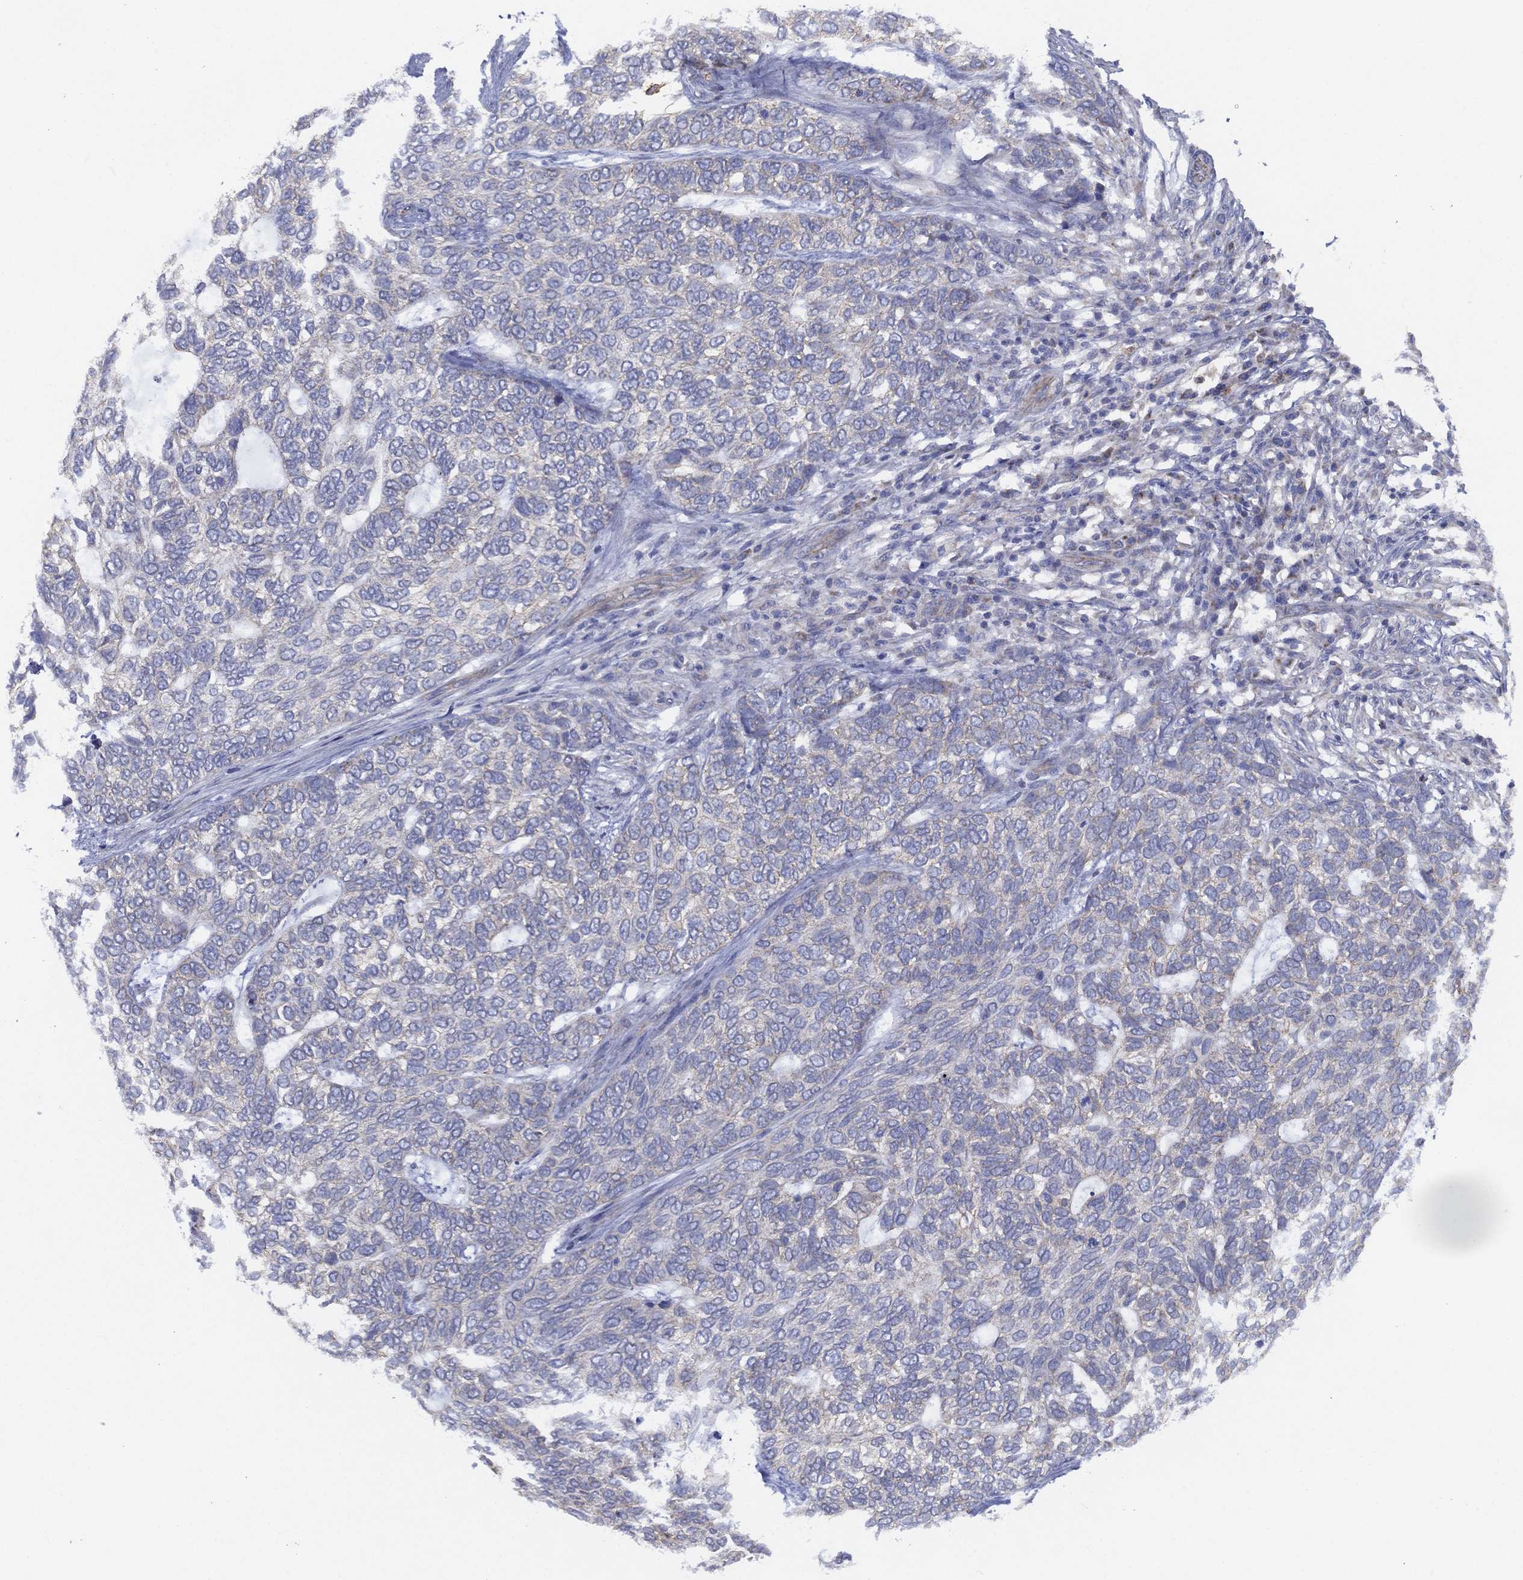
{"staining": {"intensity": "negative", "quantity": "none", "location": "none"}, "tissue": "skin cancer", "cell_type": "Tumor cells", "image_type": "cancer", "snomed": [{"axis": "morphology", "description": "Basal cell carcinoma"}, {"axis": "topography", "description": "Skin"}], "caption": "This micrograph is of skin basal cell carcinoma stained with immunohistochemistry (IHC) to label a protein in brown with the nuclei are counter-stained blue. There is no staining in tumor cells.", "gene": "ZNF223", "patient": {"sex": "female", "age": 65}}